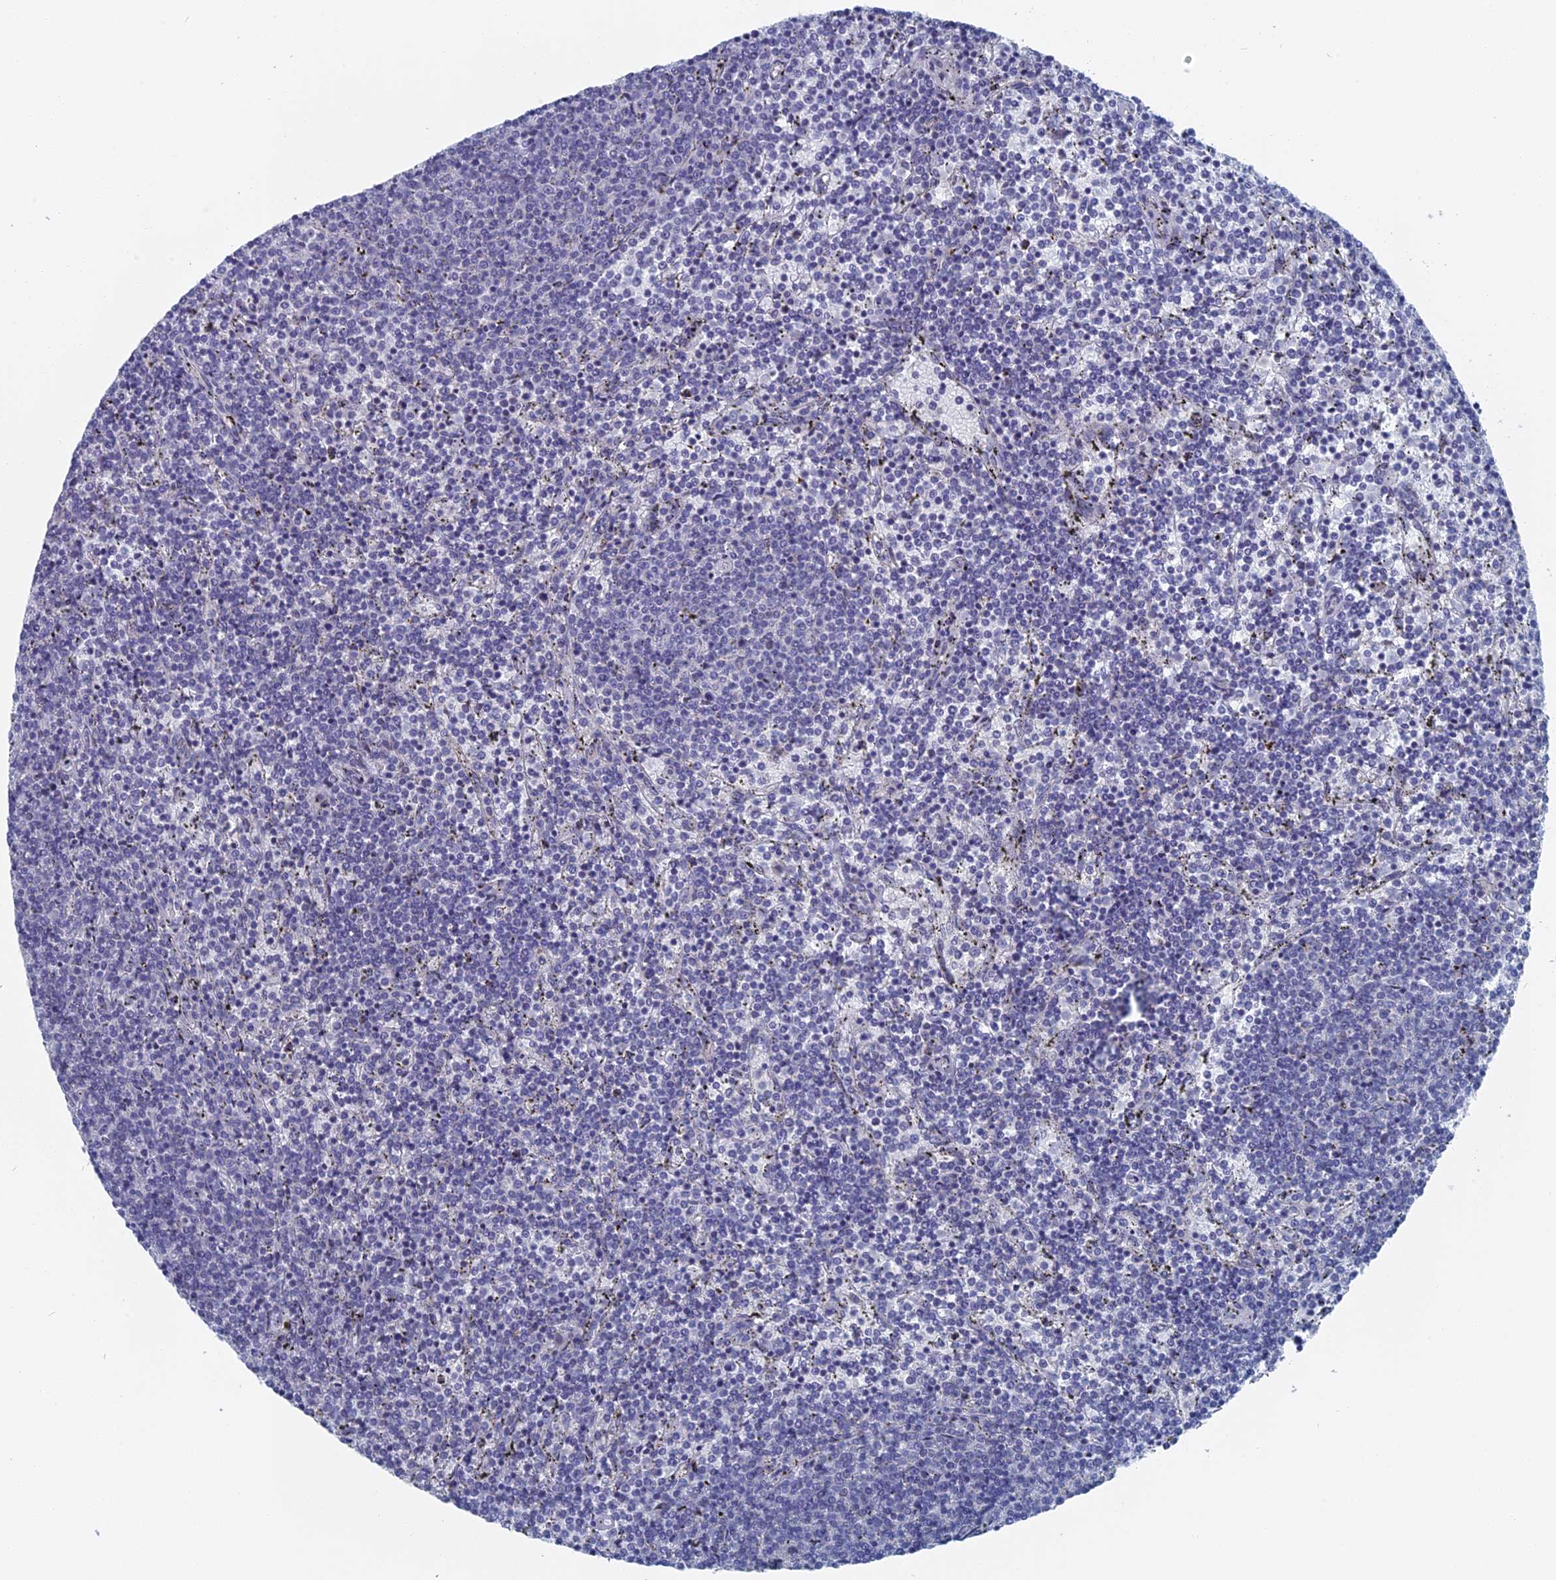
{"staining": {"intensity": "negative", "quantity": "none", "location": "none"}, "tissue": "lymphoma", "cell_type": "Tumor cells", "image_type": "cancer", "snomed": [{"axis": "morphology", "description": "Malignant lymphoma, non-Hodgkin's type, Low grade"}, {"axis": "topography", "description": "Spleen"}], "caption": "Histopathology image shows no protein positivity in tumor cells of malignant lymphoma, non-Hodgkin's type (low-grade) tissue. The staining was performed using DAB to visualize the protein expression in brown, while the nuclei were stained in blue with hematoxylin (Magnification: 20x).", "gene": "MTRF1", "patient": {"sex": "female", "age": 50}}